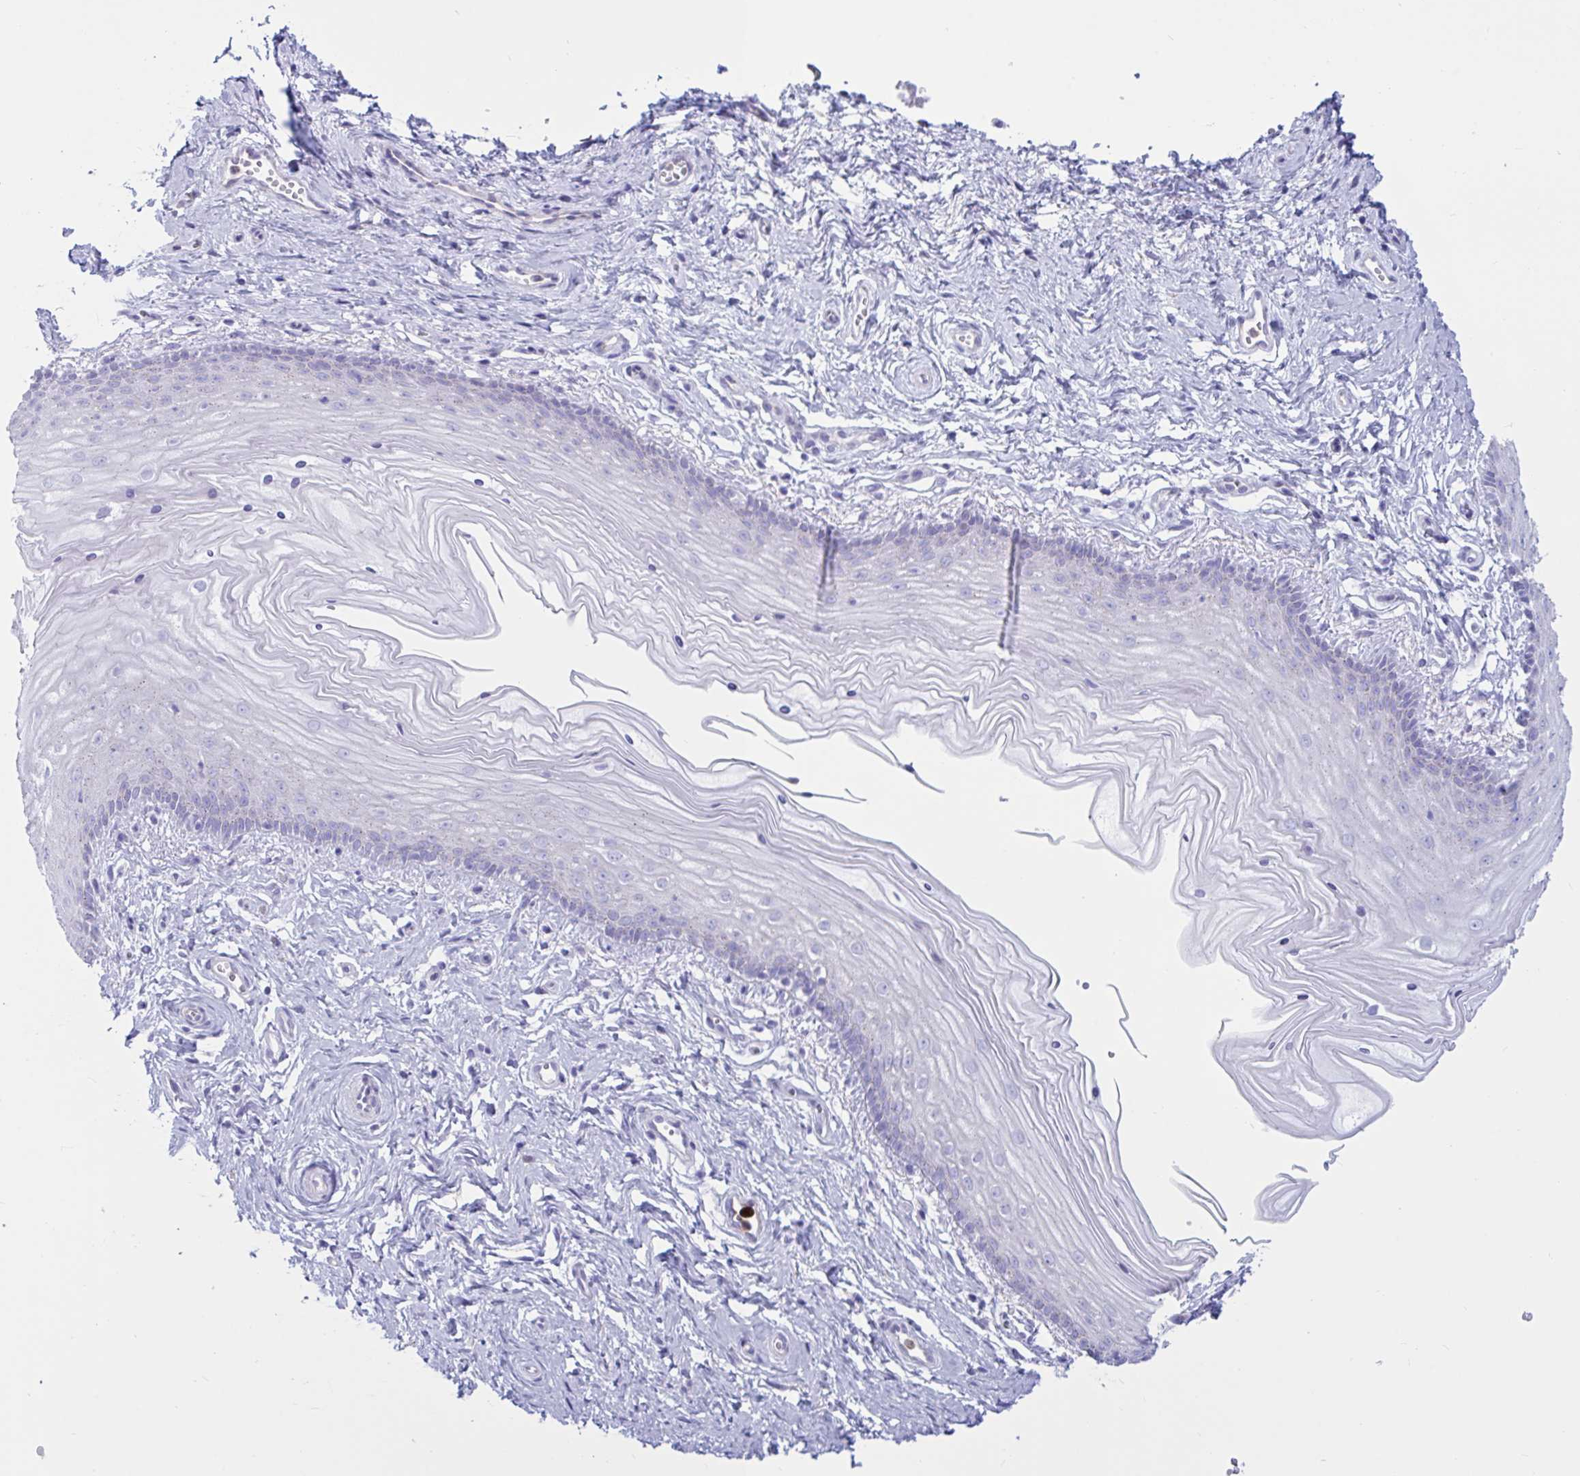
{"staining": {"intensity": "weak", "quantity": "25%-75%", "location": "cytoplasmic/membranous"}, "tissue": "vagina", "cell_type": "Squamous epithelial cells", "image_type": "normal", "snomed": [{"axis": "morphology", "description": "Normal tissue, NOS"}, {"axis": "topography", "description": "Vagina"}], "caption": "Immunohistochemistry (IHC) photomicrograph of benign vagina stained for a protein (brown), which exhibits low levels of weak cytoplasmic/membranous expression in about 25%-75% of squamous epithelial cells.", "gene": "RNASE3", "patient": {"sex": "female", "age": 38}}